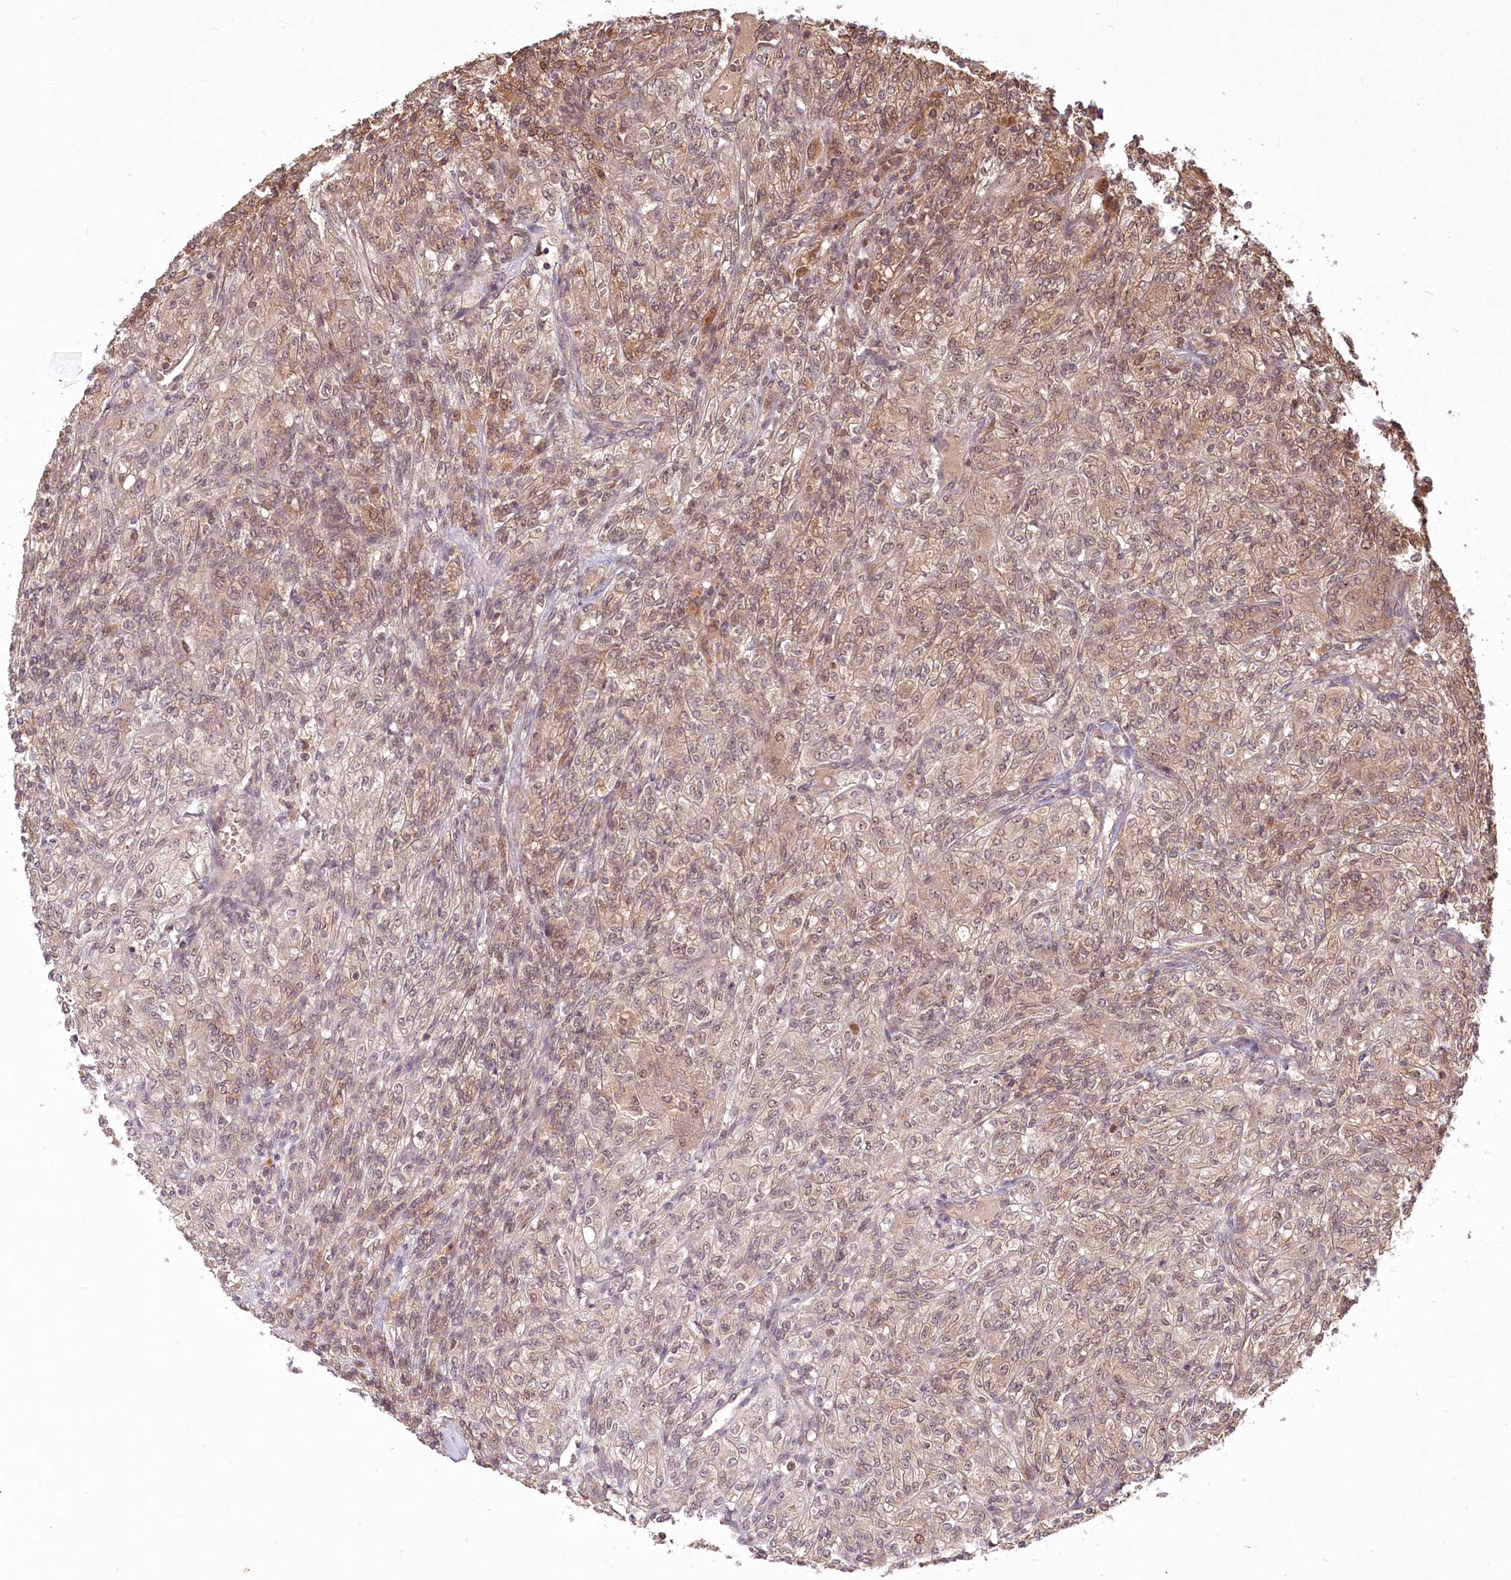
{"staining": {"intensity": "weak", "quantity": "25%-75%", "location": "cytoplasmic/membranous,nuclear"}, "tissue": "renal cancer", "cell_type": "Tumor cells", "image_type": "cancer", "snomed": [{"axis": "morphology", "description": "Adenocarcinoma, NOS"}, {"axis": "topography", "description": "Kidney"}], "caption": "This is an image of immunohistochemistry staining of adenocarcinoma (renal), which shows weak staining in the cytoplasmic/membranous and nuclear of tumor cells.", "gene": "SERGEF", "patient": {"sex": "male", "age": 77}}